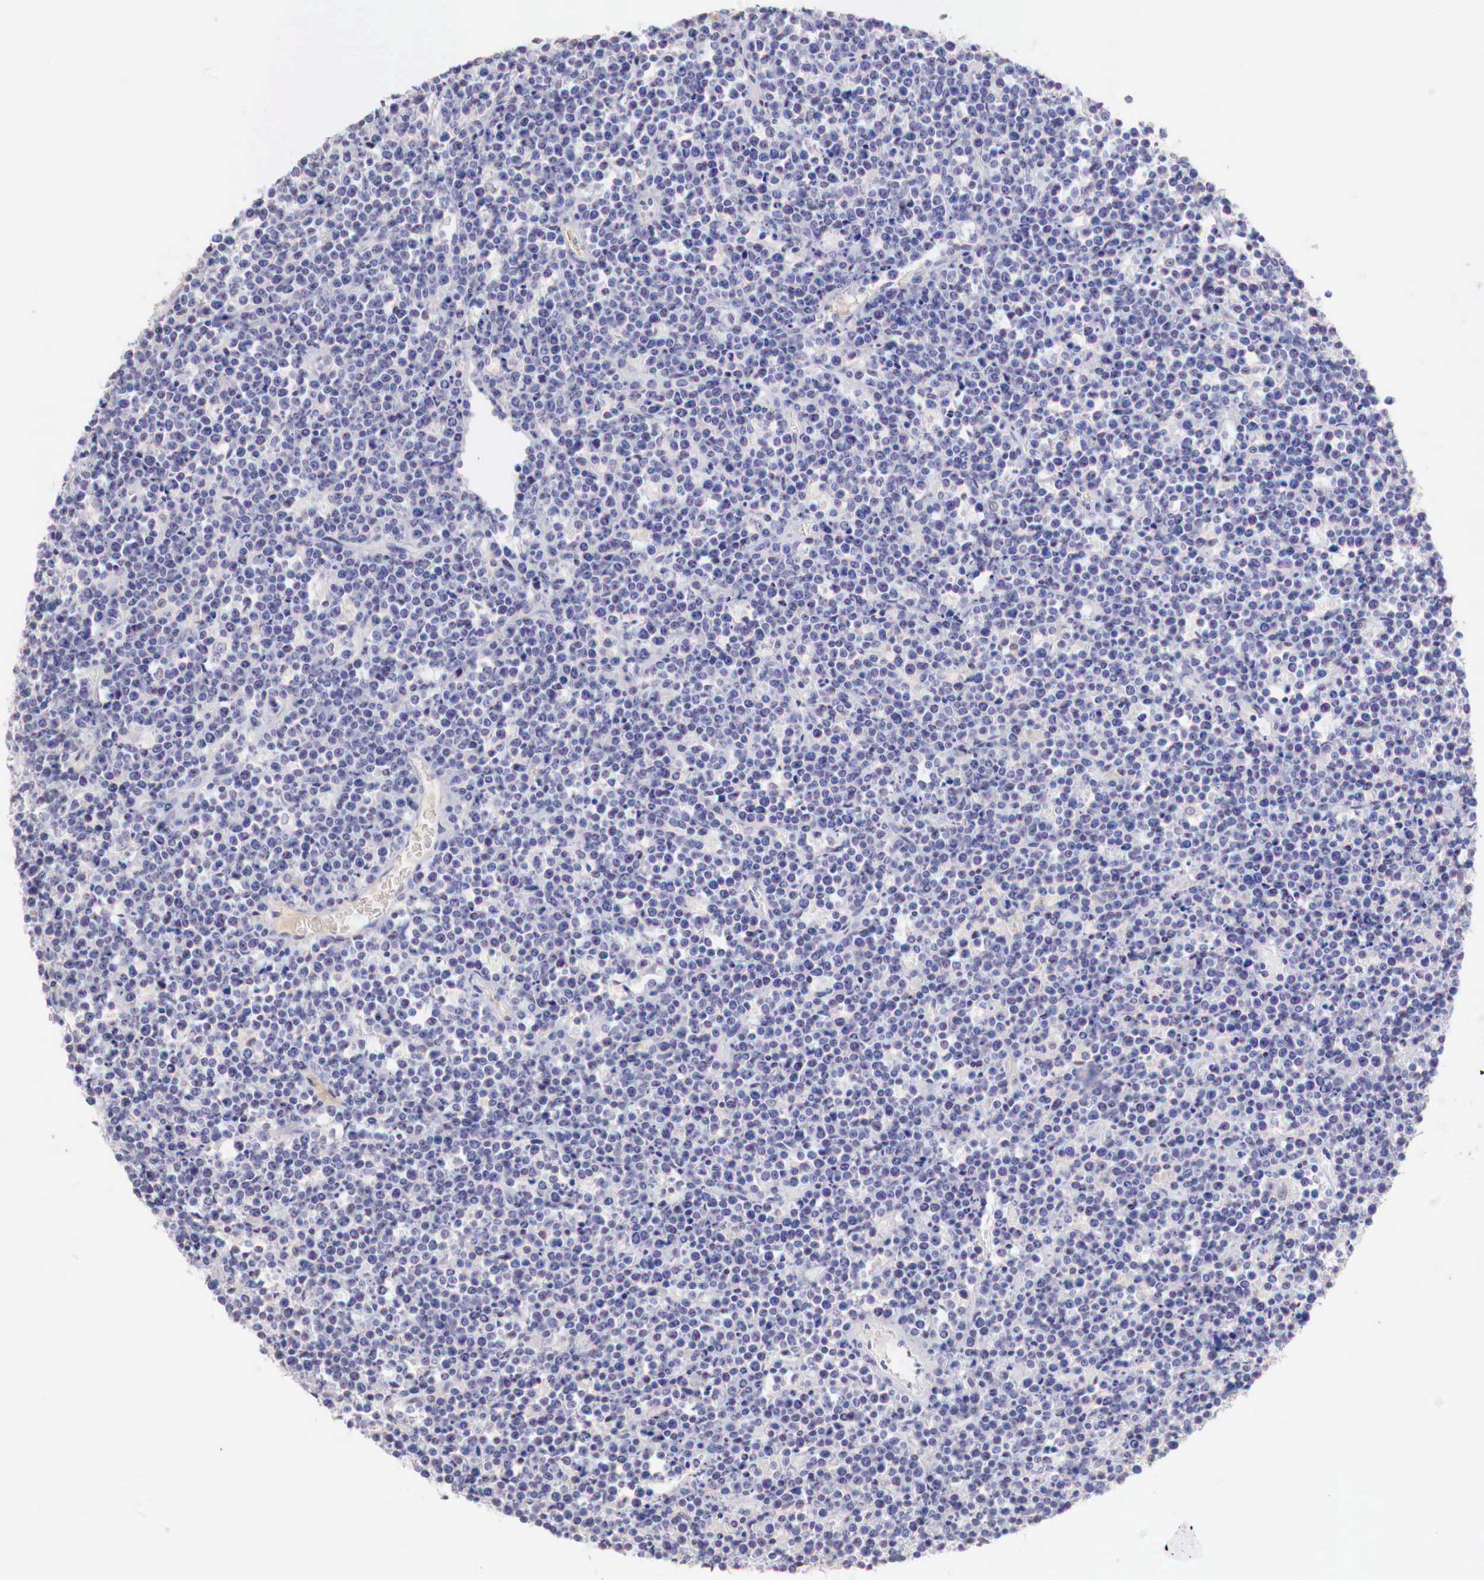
{"staining": {"intensity": "negative", "quantity": "none", "location": "none"}, "tissue": "lymphoma", "cell_type": "Tumor cells", "image_type": "cancer", "snomed": [{"axis": "morphology", "description": "Malignant lymphoma, non-Hodgkin's type, High grade"}, {"axis": "topography", "description": "Ovary"}], "caption": "Lymphoma was stained to show a protein in brown. There is no significant expression in tumor cells. (Immunohistochemistry (ihc), brightfield microscopy, high magnification).", "gene": "XPNPEP2", "patient": {"sex": "female", "age": 56}}